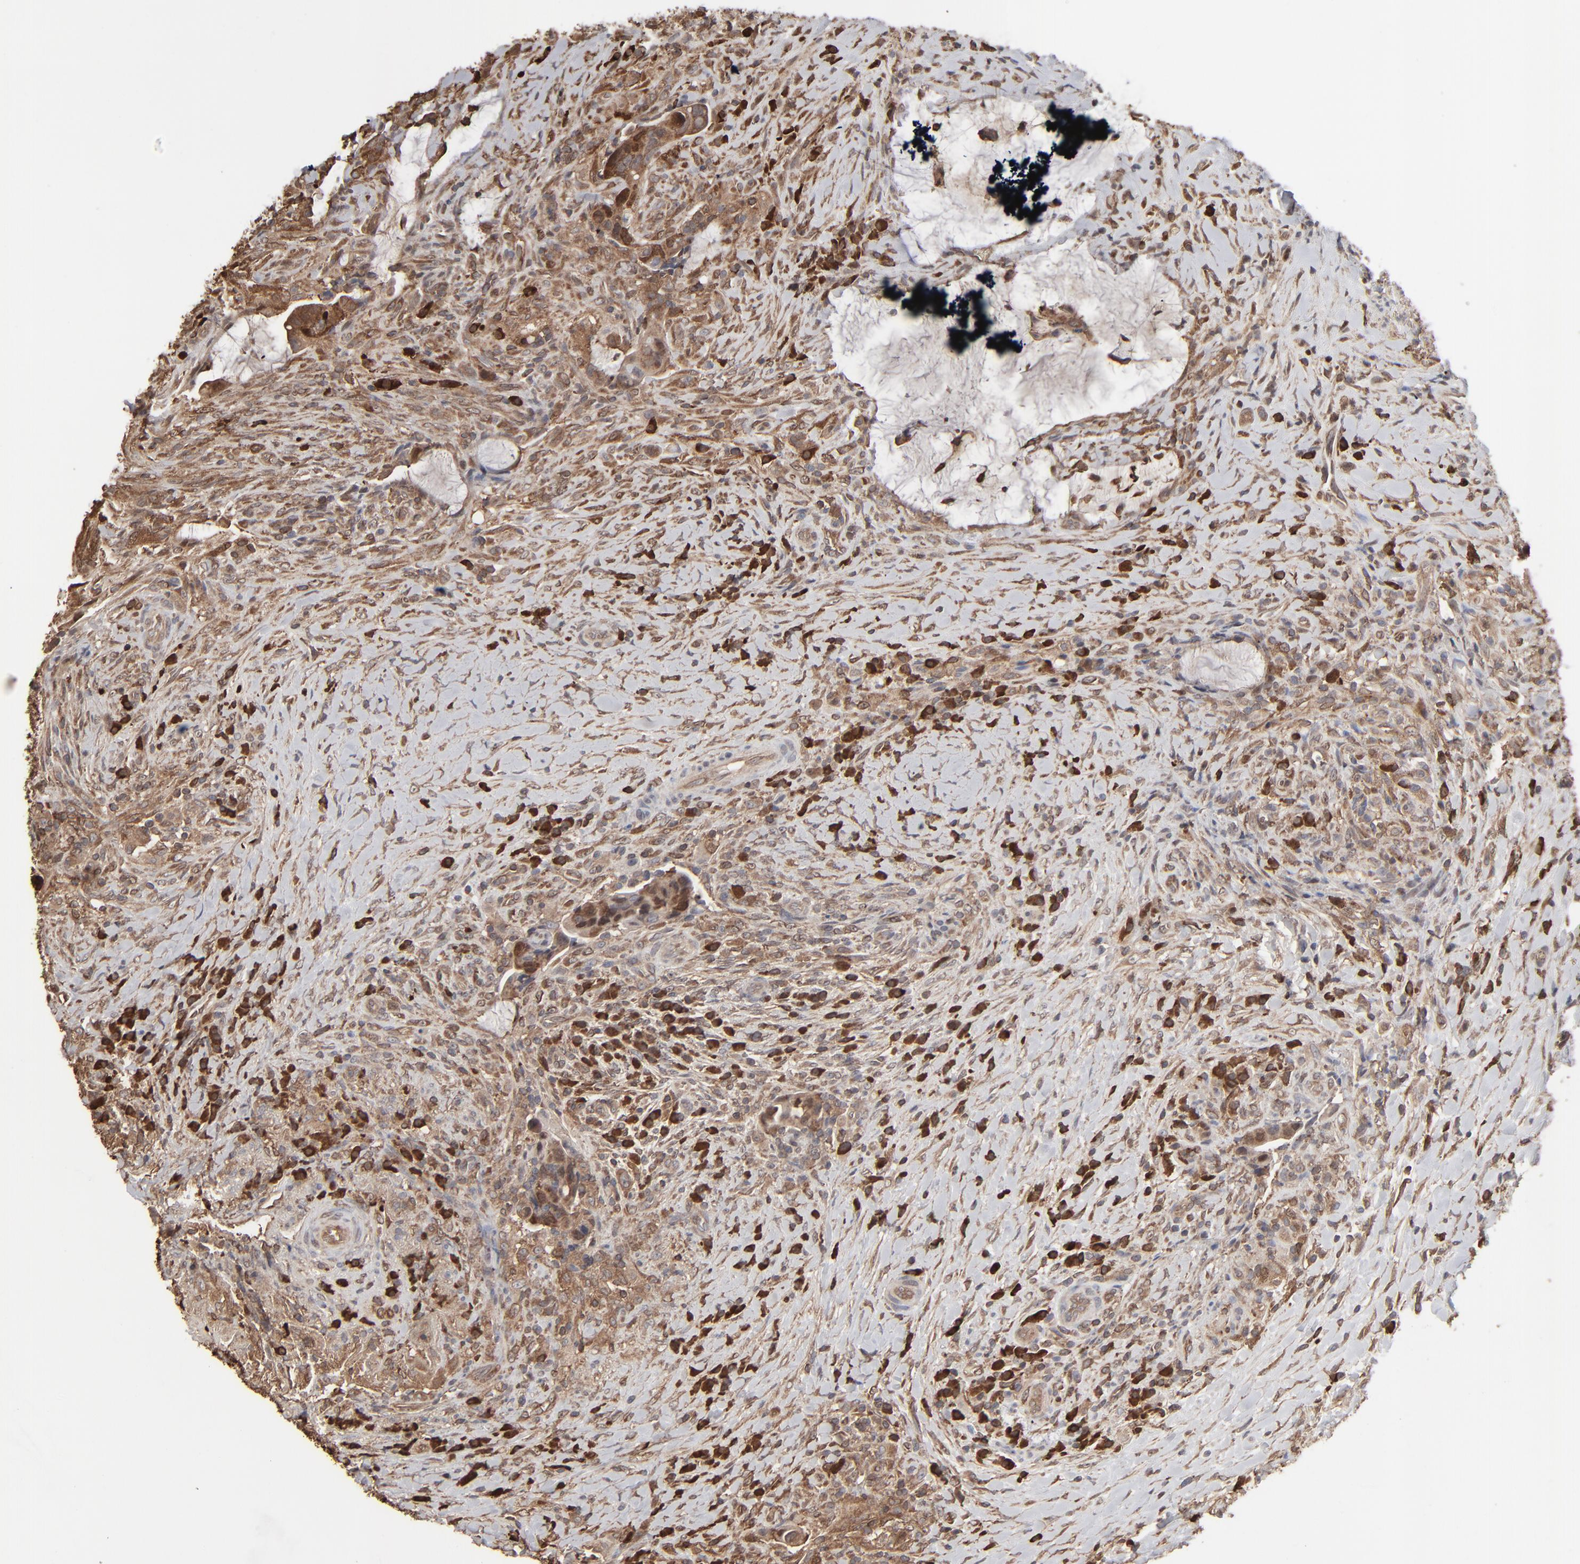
{"staining": {"intensity": "strong", "quantity": ">75%", "location": "cytoplasmic/membranous"}, "tissue": "colorectal cancer", "cell_type": "Tumor cells", "image_type": "cancer", "snomed": [{"axis": "morphology", "description": "Adenocarcinoma, NOS"}, {"axis": "topography", "description": "Rectum"}], "caption": "A high-resolution photomicrograph shows IHC staining of colorectal cancer (adenocarcinoma), which displays strong cytoplasmic/membranous staining in about >75% of tumor cells.", "gene": "NME1-NME2", "patient": {"sex": "female", "age": 71}}